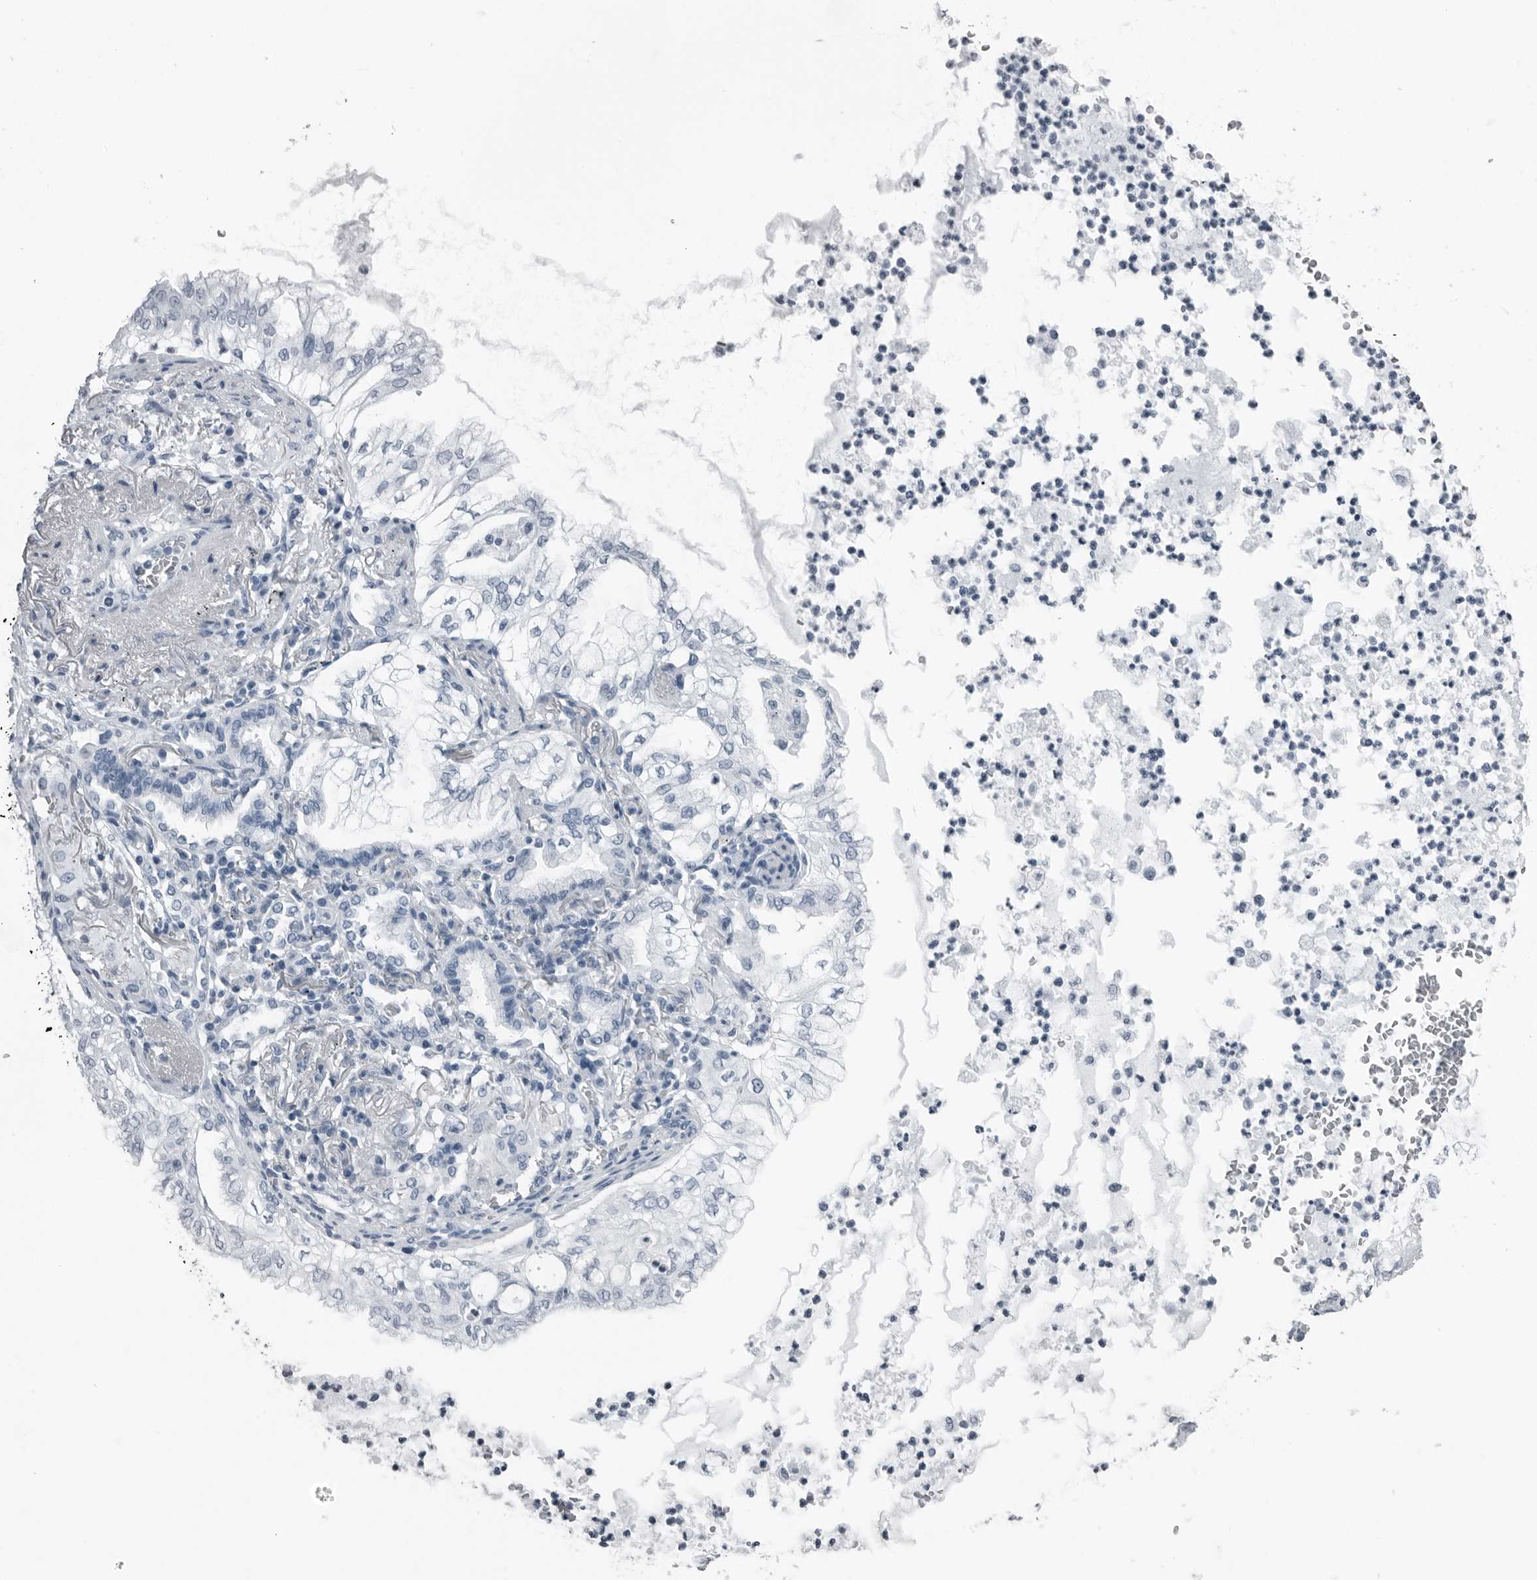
{"staining": {"intensity": "negative", "quantity": "none", "location": "none"}, "tissue": "lung cancer", "cell_type": "Tumor cells", "image_type": "cancer", "snomed": [{"axis": "morphology", "description": "Adenocarcinoma, NOS"}, {"axis": "topography", "description": "Lung"}], "caption": "Lung adenocarcinoma stained for a protein using immunohistochemistry exhibits no staining tumor cells.", "gene": "PRSS1", "patient": {"sex": "female", "age": 70}}